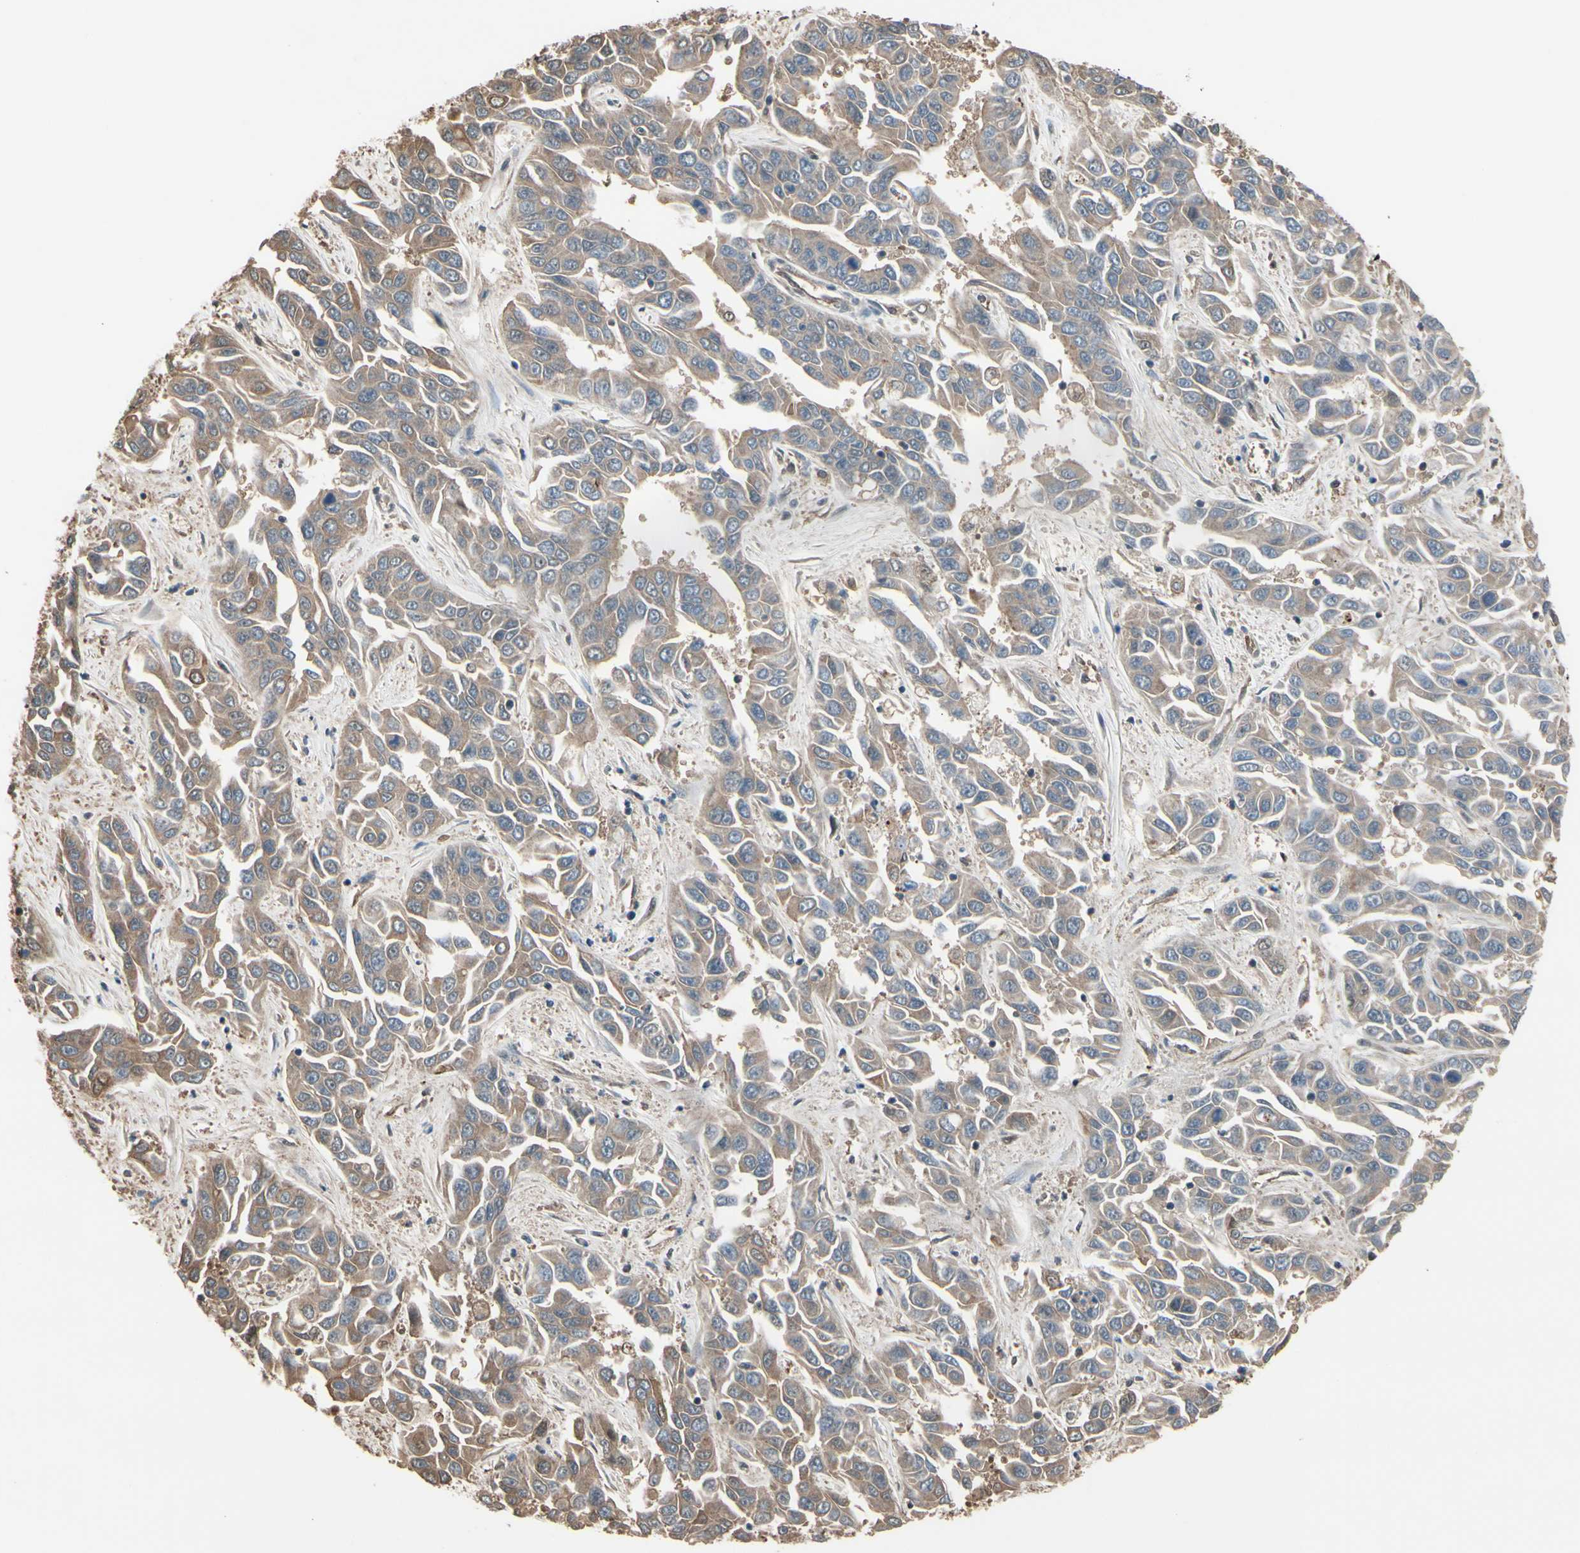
{"staining": {"intensity": "moderate", "quantity": ">75%", "location": "cytoplasmic/membranous"}, "tissue": "liver cancer", "cell_type": "Tumor cells", "image_type": "cancer", "snomed": [{"axis": "morphology", "description": "Cholangiocarcinoma"}, {"axis": "topography", "description": "Liver"}], "caption": "Cholangiocarcinoma (liver) stained for a protein (brown) displays moderate cytoplasmic/membranous positive staining in about >75% of tumor cells.", "gene": "PNPLA7", "patient": {"sex": "female", "age": 52}}